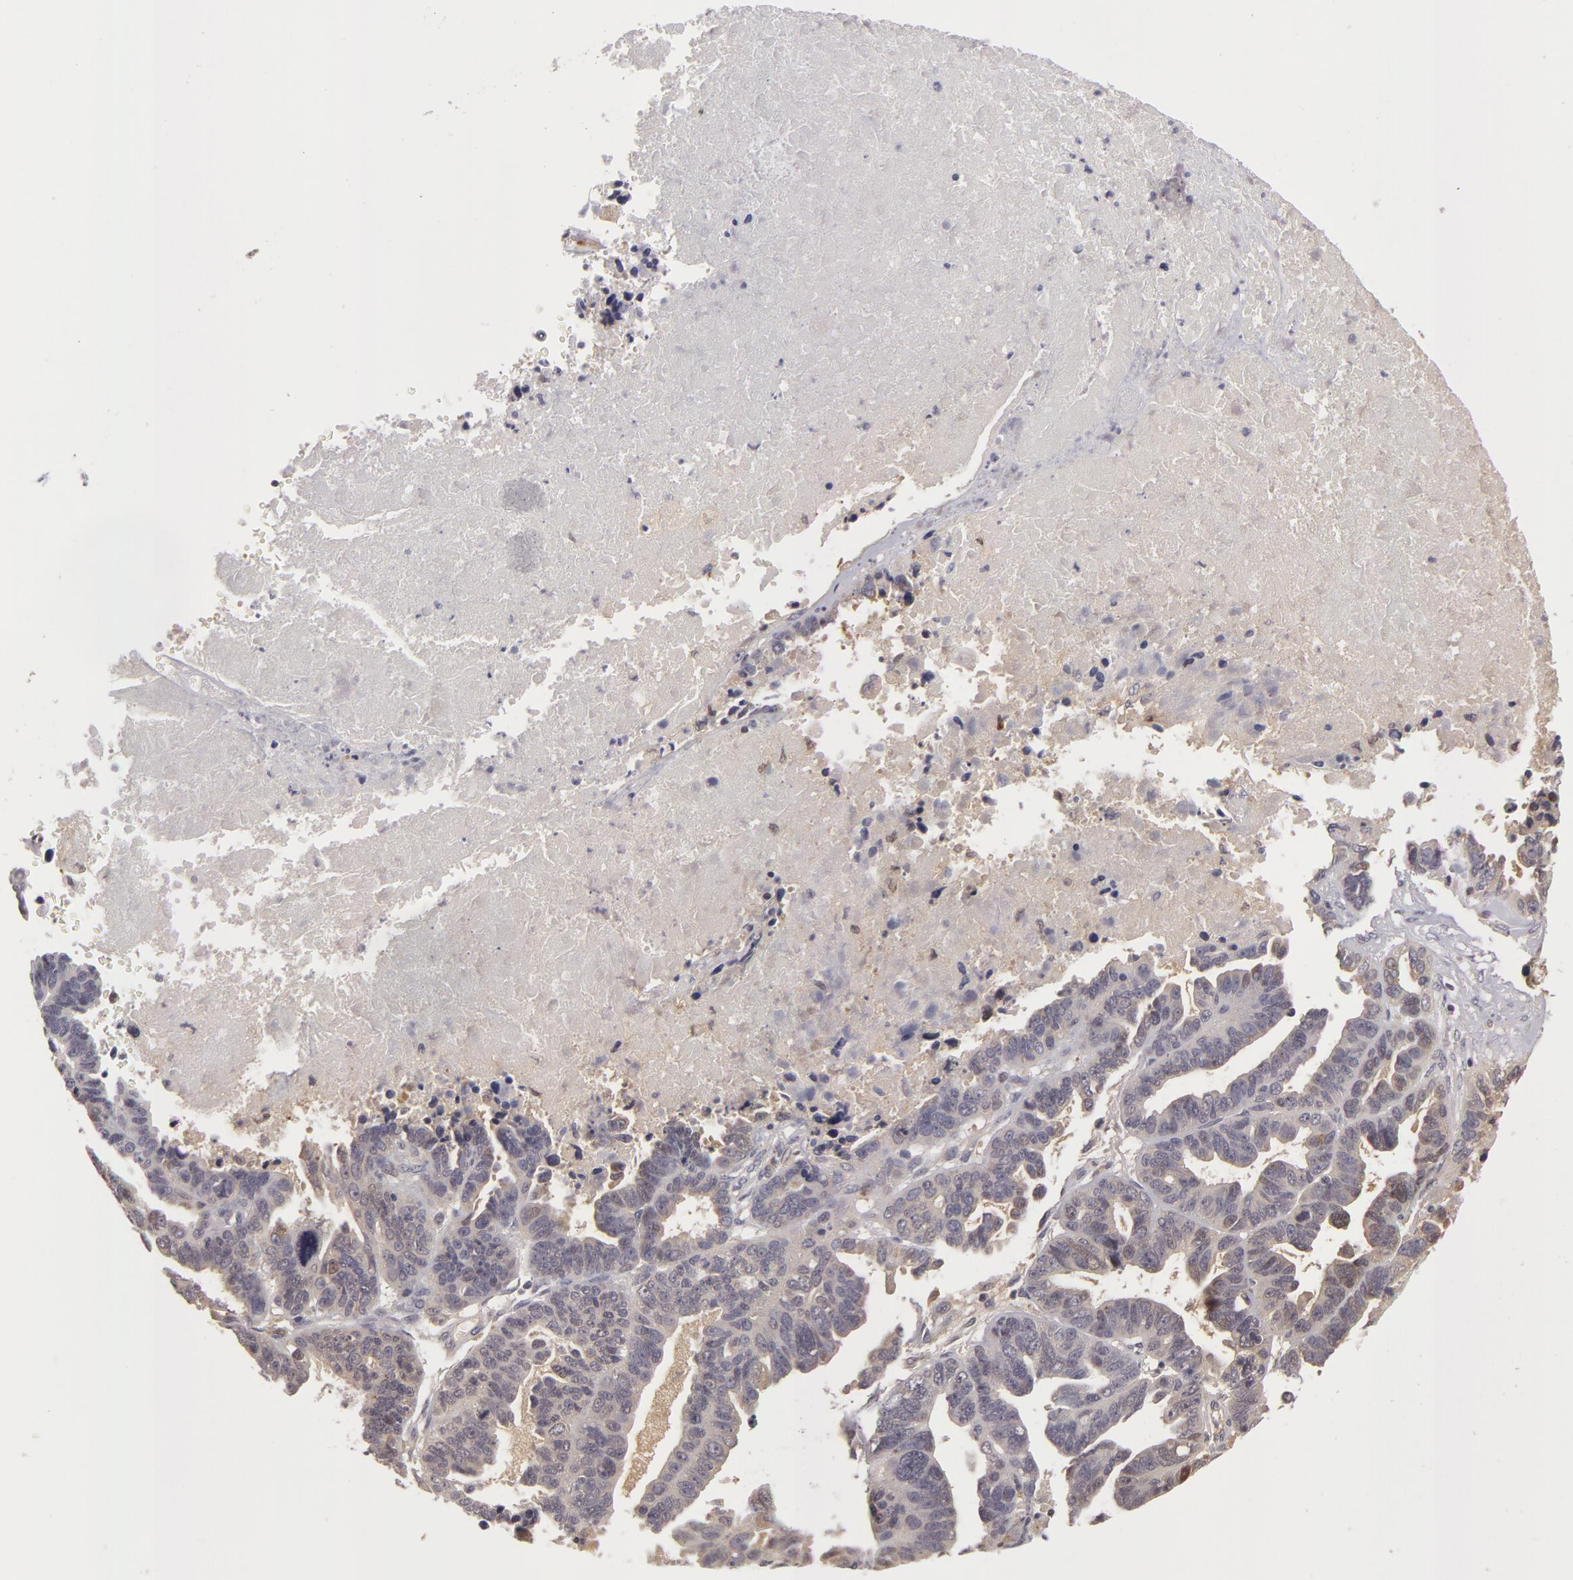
{"staining": {"intensity": "weak", "quantity": "<25%", "location": "nuclear"}, "tissue": "ovarian cancer", "cell_type": "Tumor cells", "image_type": "cancer", "snomed": [{"axis": "morphology", "description": "Carcinoma, endometroid"}, {"axis": "morphology", "description": "Cystadenocarcinoma, serous, NOS"}, {"axis": "topography", "description": "Ovary"}], "caption": "Immunohistochemistry of ovarian cancer exhibits no staining in tumor cells.", "gene": "ZNF229", "patient": {"sex": "female", "age": 45}}